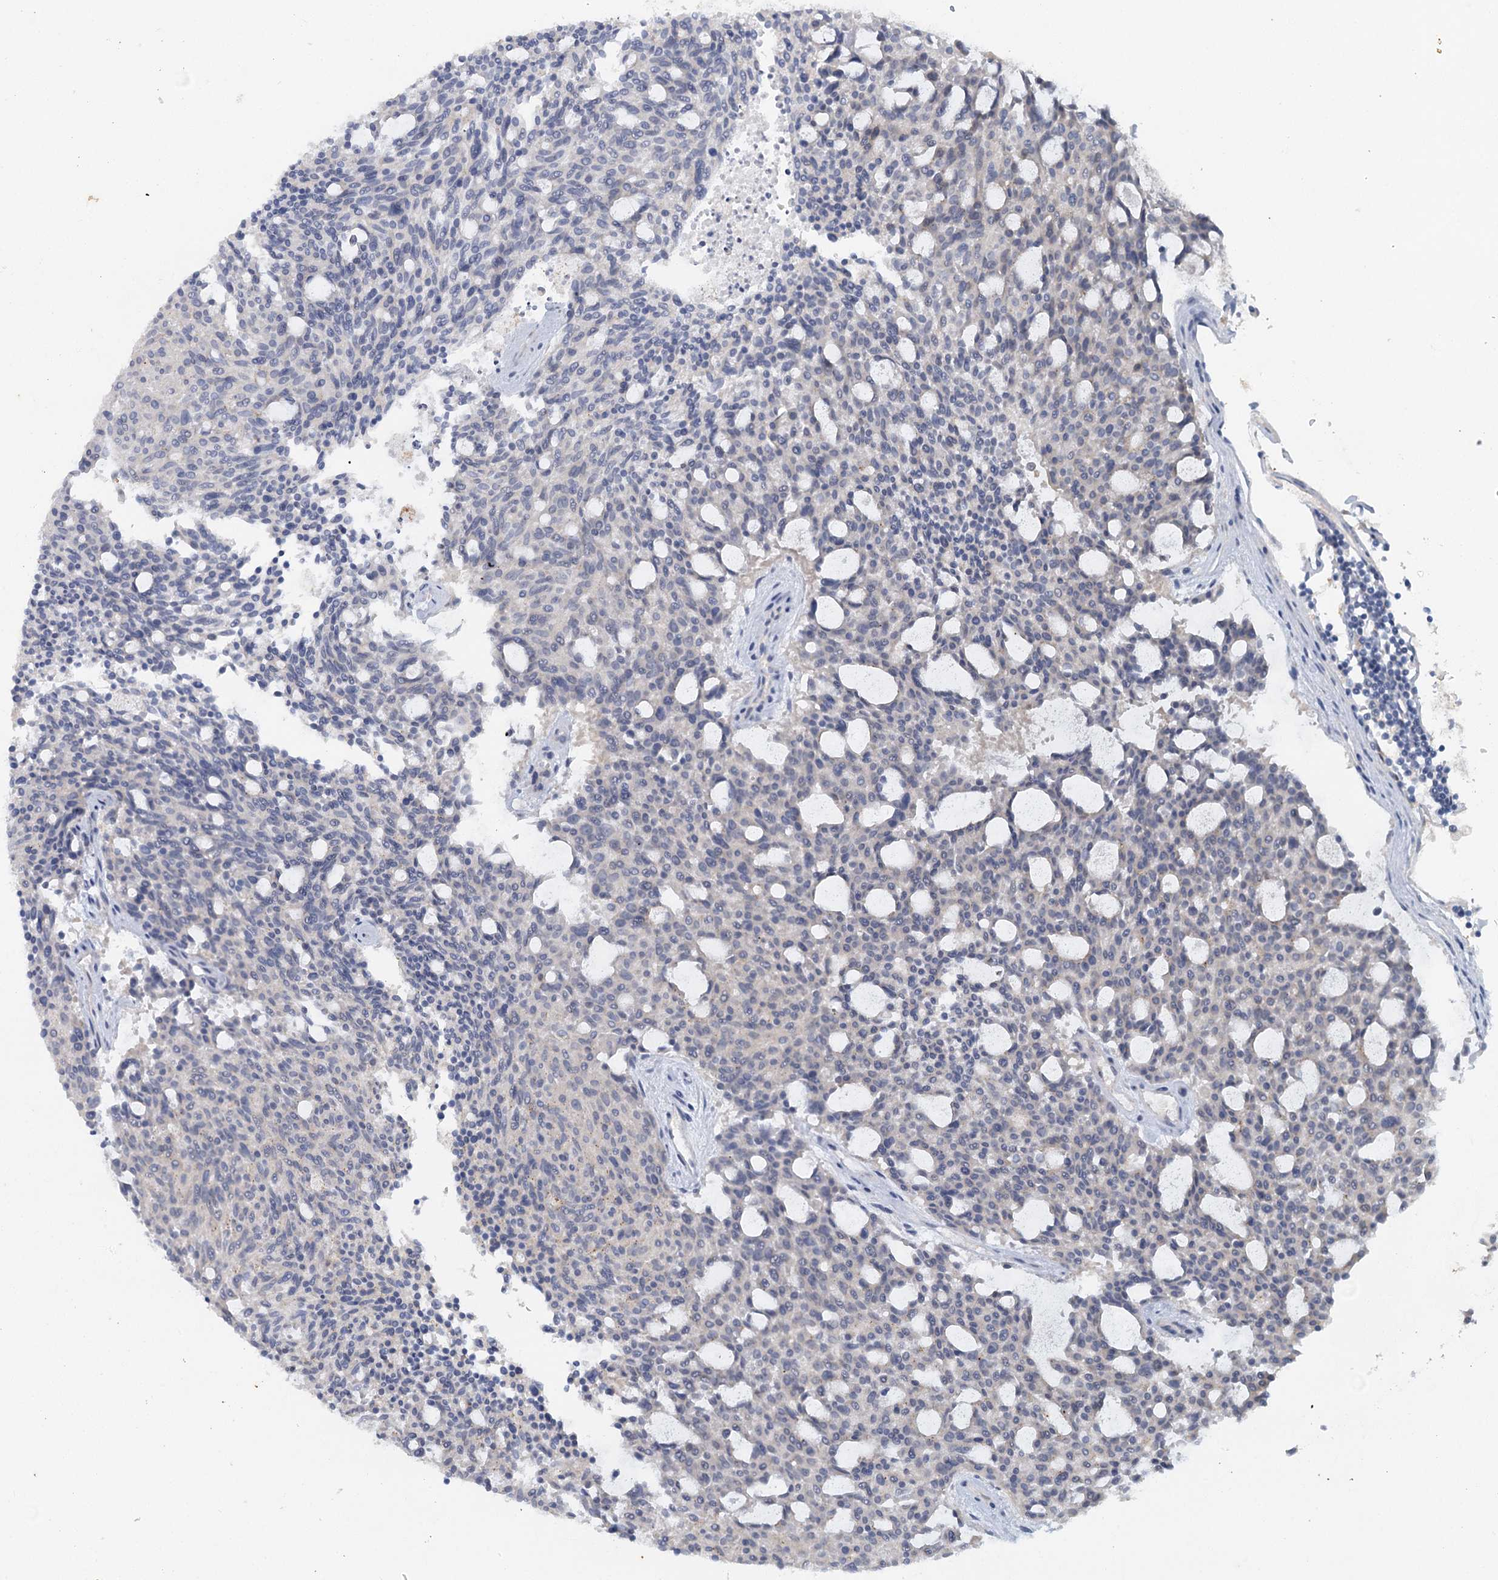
{"staining": {"intensity": "negative", "quantity": "none", "location": "none"}, "tissue": "carcinoid", "cell_type": "Tumor cells", "image_type": "cancer", "snomed": [{"axis": "morphology", "description": "Carcinoid, malignant, NOS"}, {"axis": "topography", "description": "Pancreas"}], "caption": "This is a image of immunohistochemistry (IHC) staining of carcinoid (malignant), which shows no staining in tumor cells.", "gene": "MYO7B", "patient": {"sex": "female", "age": 54}}